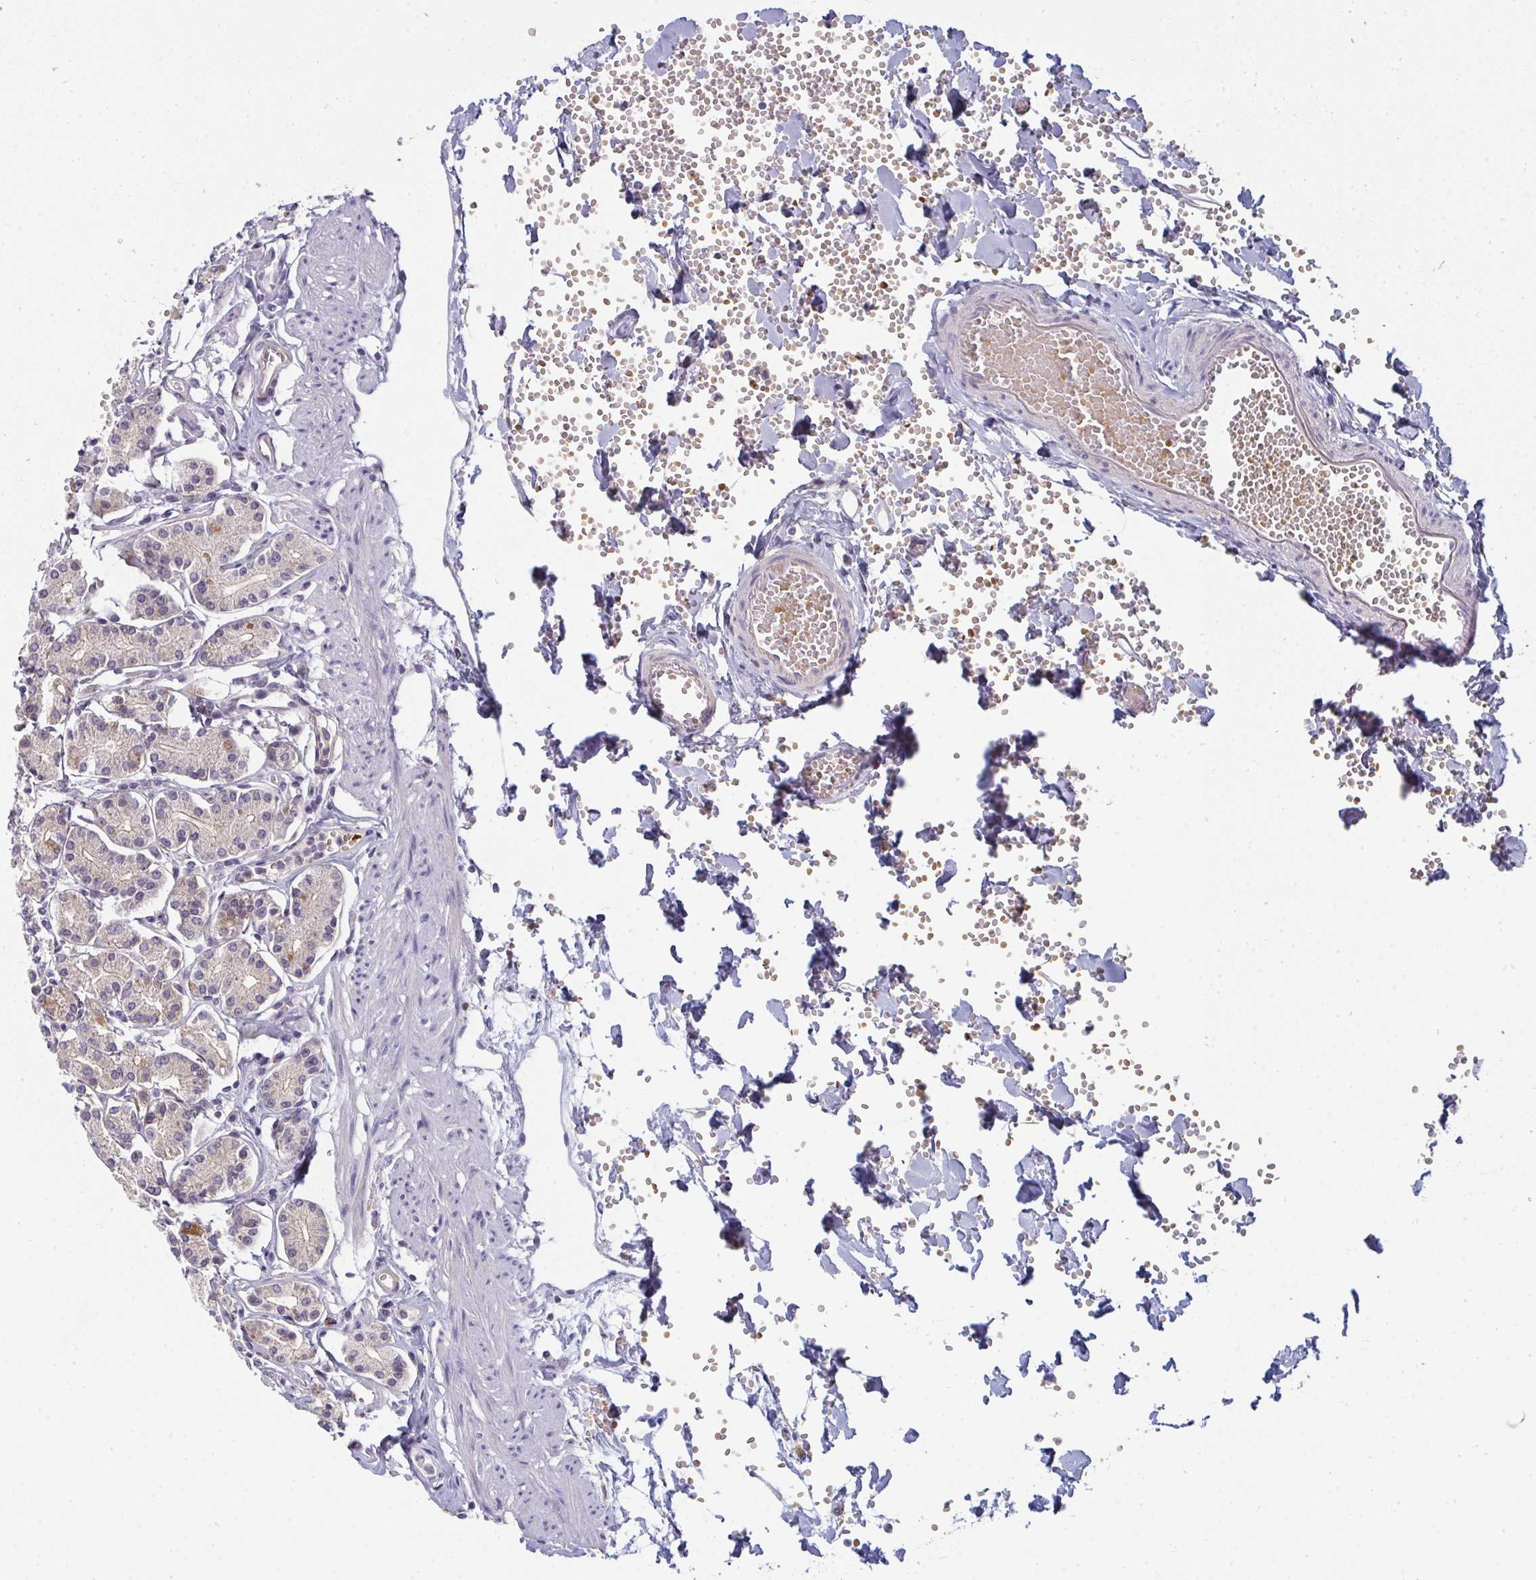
{"staining": {"intensity": "weak", "quantity": "25%-75%", "location": "cytoplasmic/membranous"}, "tissue": "stomach", "cell_type": "Glandular cells", "image_type": "normal", "snomed": [{"axis": "morphology", "description": "Normal tissue, NOS"}, {"axis": "topography", "description": "Stomach"}], "caption": "Weak cytoplasmic/membranous positivity for a protein is seen in approximately 25%-75% of glandular cells of benign stomach using immunohistochemistry.", "gene": "SHB", "patient": {"sex": "female", "age": 62}}